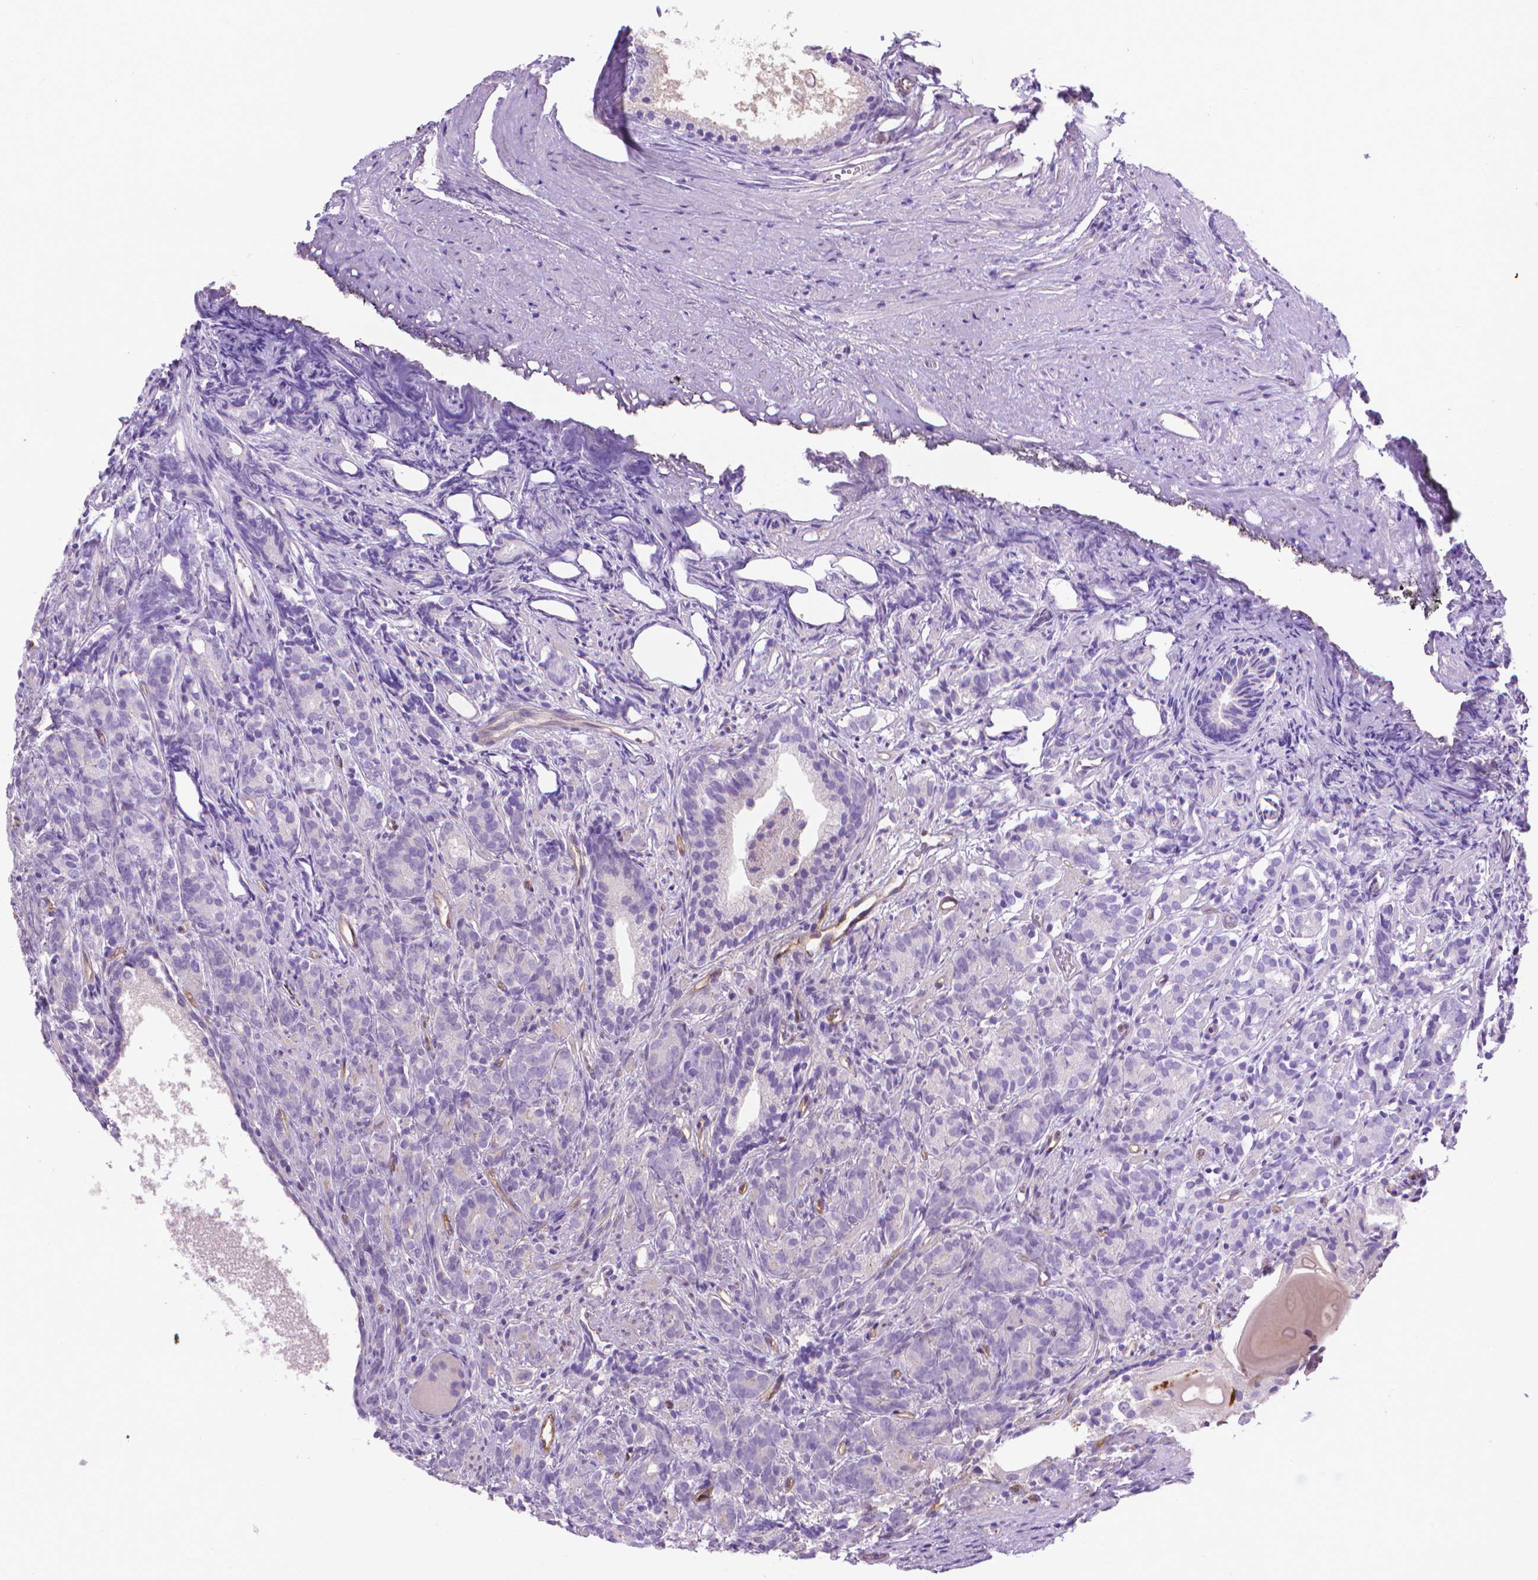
{"staining": {"intensity": "negative", "quantity": "none", "location": "none"}, "tissue": "prostate cancer", "cell_type": "Tumor cells", "image_type": "cancer", "snomed": [{"axis": "morphology", "description": "Adenocarcinoma, High grade"}, {"axis": "topography", "description": "Prostate"}], "caption": "Immunohistochemical staining of human high-grade adenocarcinoma (prostate) exhibits no significant positivity in tumor cells.", "gene": "CLIC4", "patient": {"sex": "male", "age": 84}}